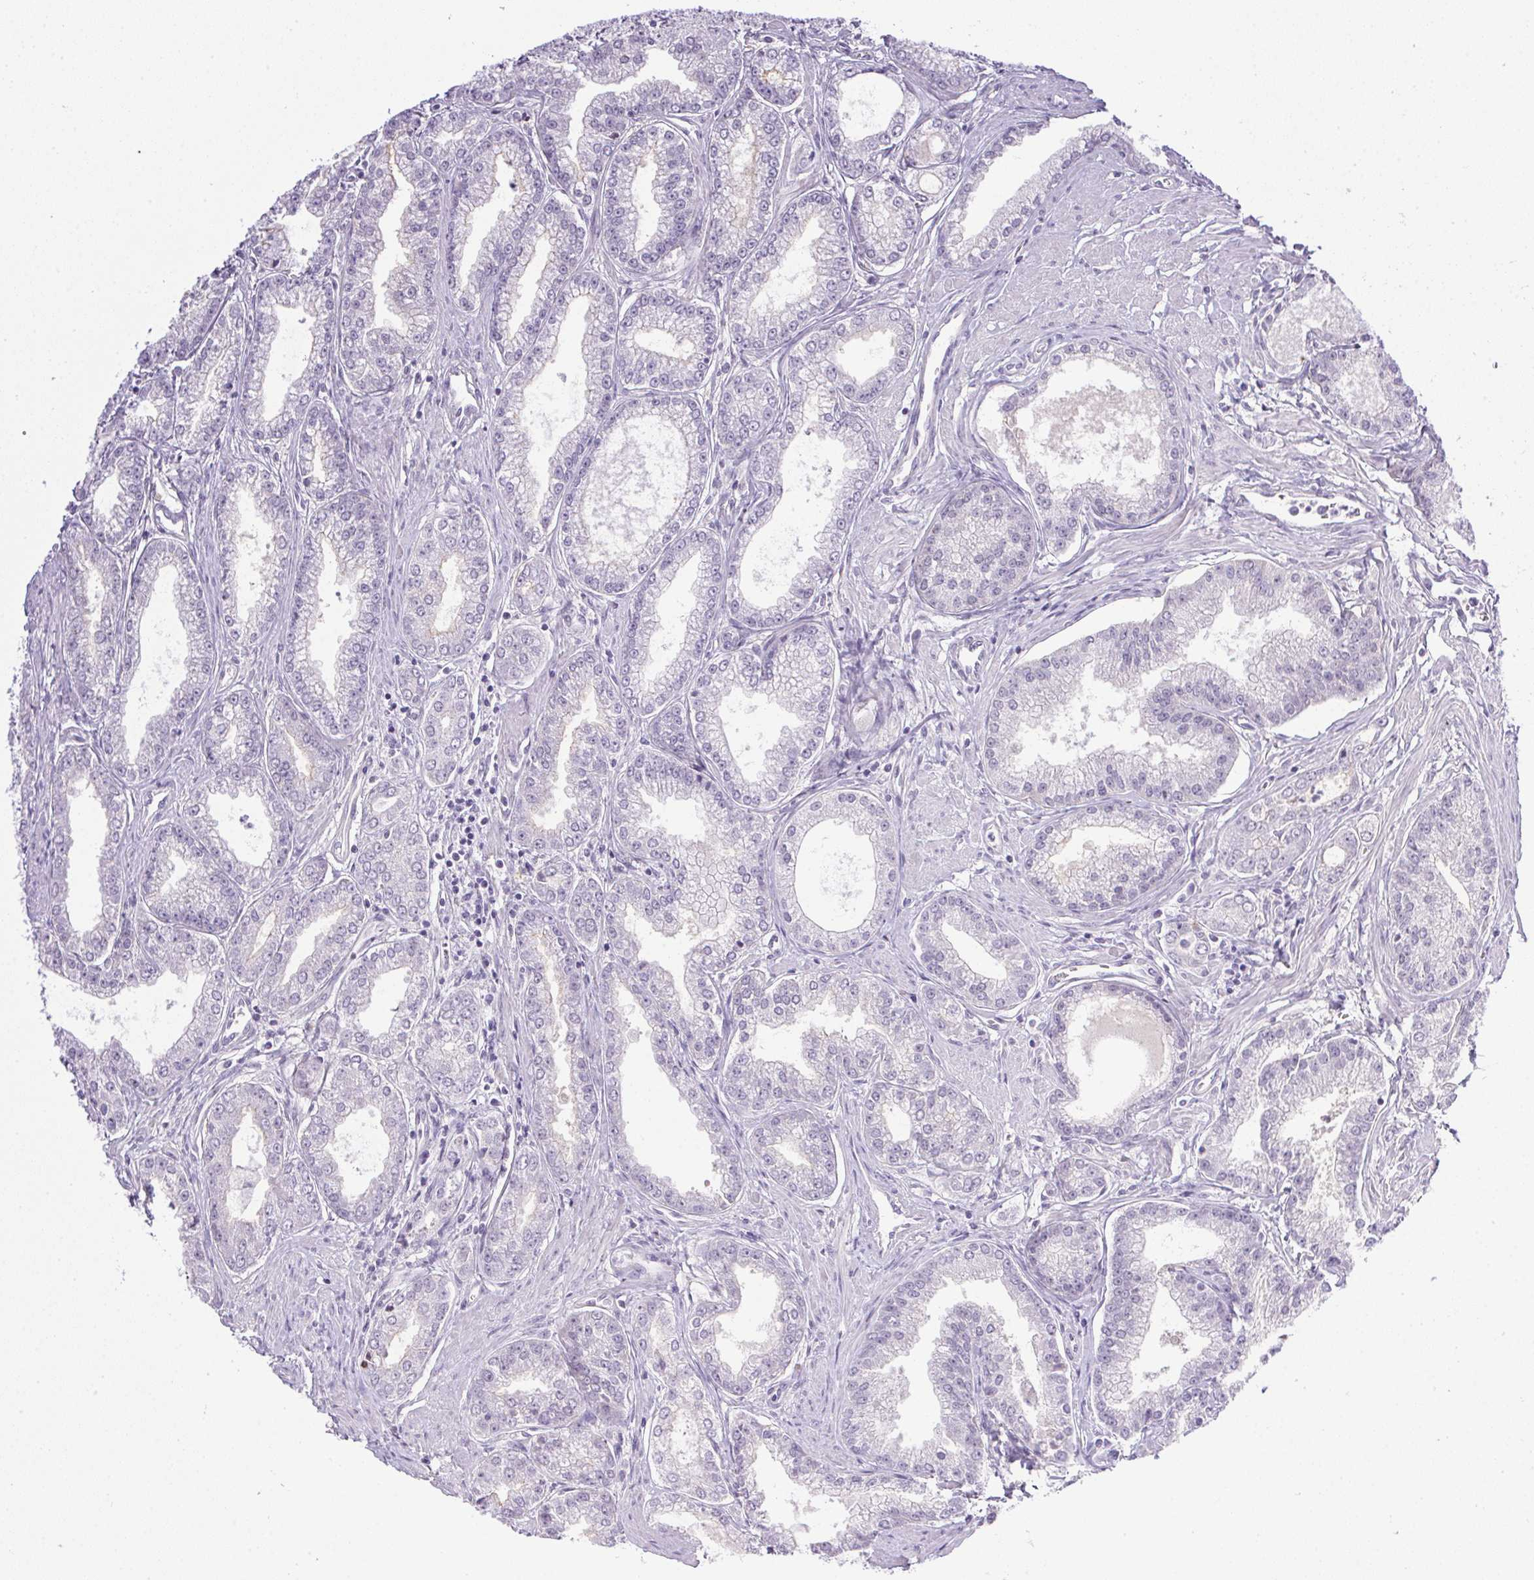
{"staining": {"intensity": "negative", "quantity": "none", "location": "none"}, "tissue": "prostate cancer", "cell_type": "Tumor cells", "image_type": "cancer", "snomed": [{"axis": "morphology", "description": "Adenocarcinoma, NOS"}, {"axis": "topography", "description": "Prostate"}], "caption": "IHC histopathology image of prostate adenocarcinoma stained for a protein (brown), which shows no expression in tumor cells.", "gene": "PRL", "patient": {"sex": "male", "age": 71}}